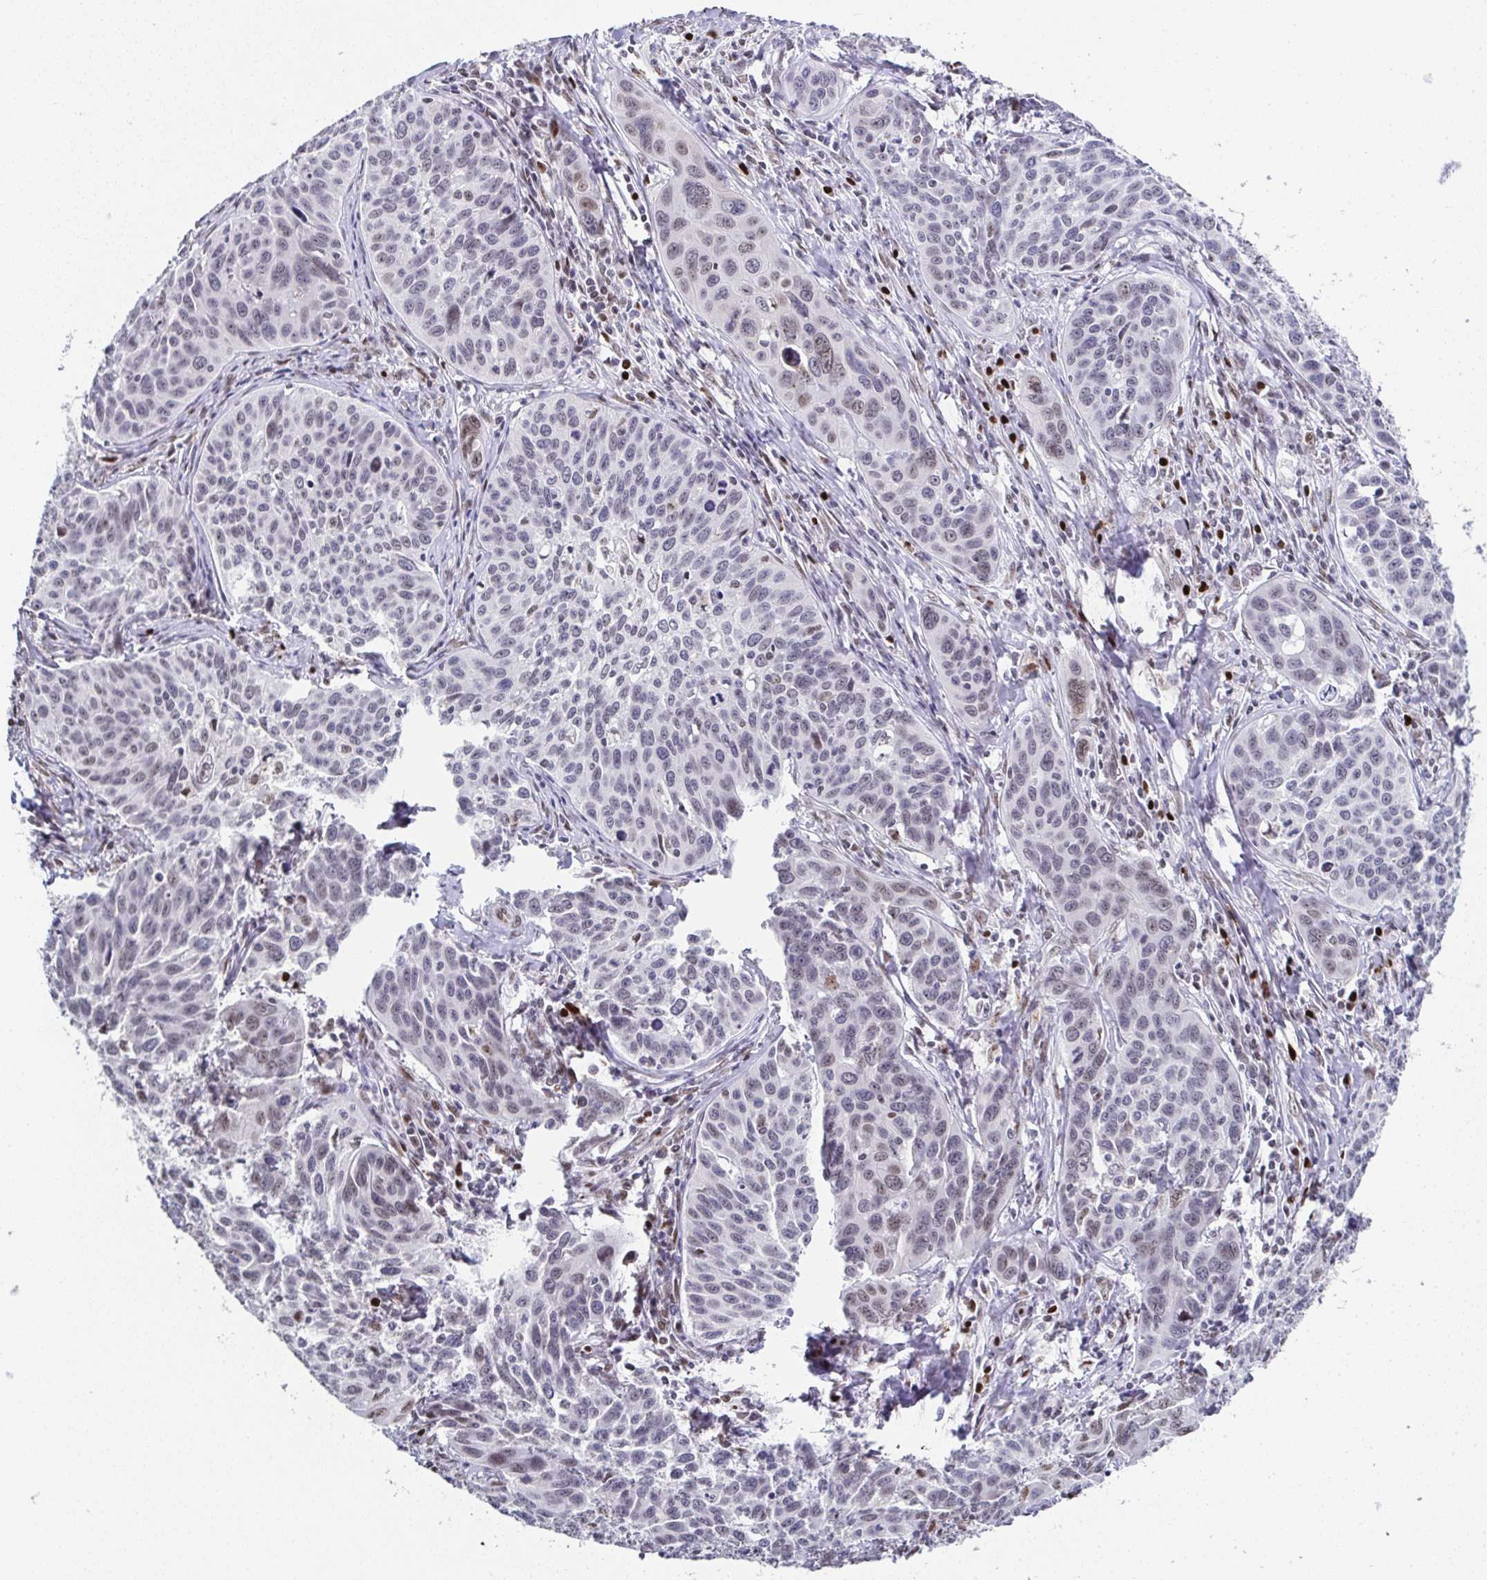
{"staining": {"intensity": "negative", "quantity": "none", "location": "none"}, "tissue": "cervical cancer", "cell_type": "Tumor cells", "image_type": "cancer", "snomed": [{"axis": "morphology", "description": "Squamous cell carcinoma, NOS"}, {"axis": "topography", "description": "Cervix"}], "caption": "A high-resolution photomicrograph shows IHC staining of squamous cell carcinoma (cervical), which displays no significant positivity in tumor cells. (Stains: DAB (3,3'-diaminobenzidine) IHC with hematoxylin counter stain, Microscopy: brightfield microscopy at high magnification).", "gene": "RB1", "patient": {"sex": "female", "age": 31}}